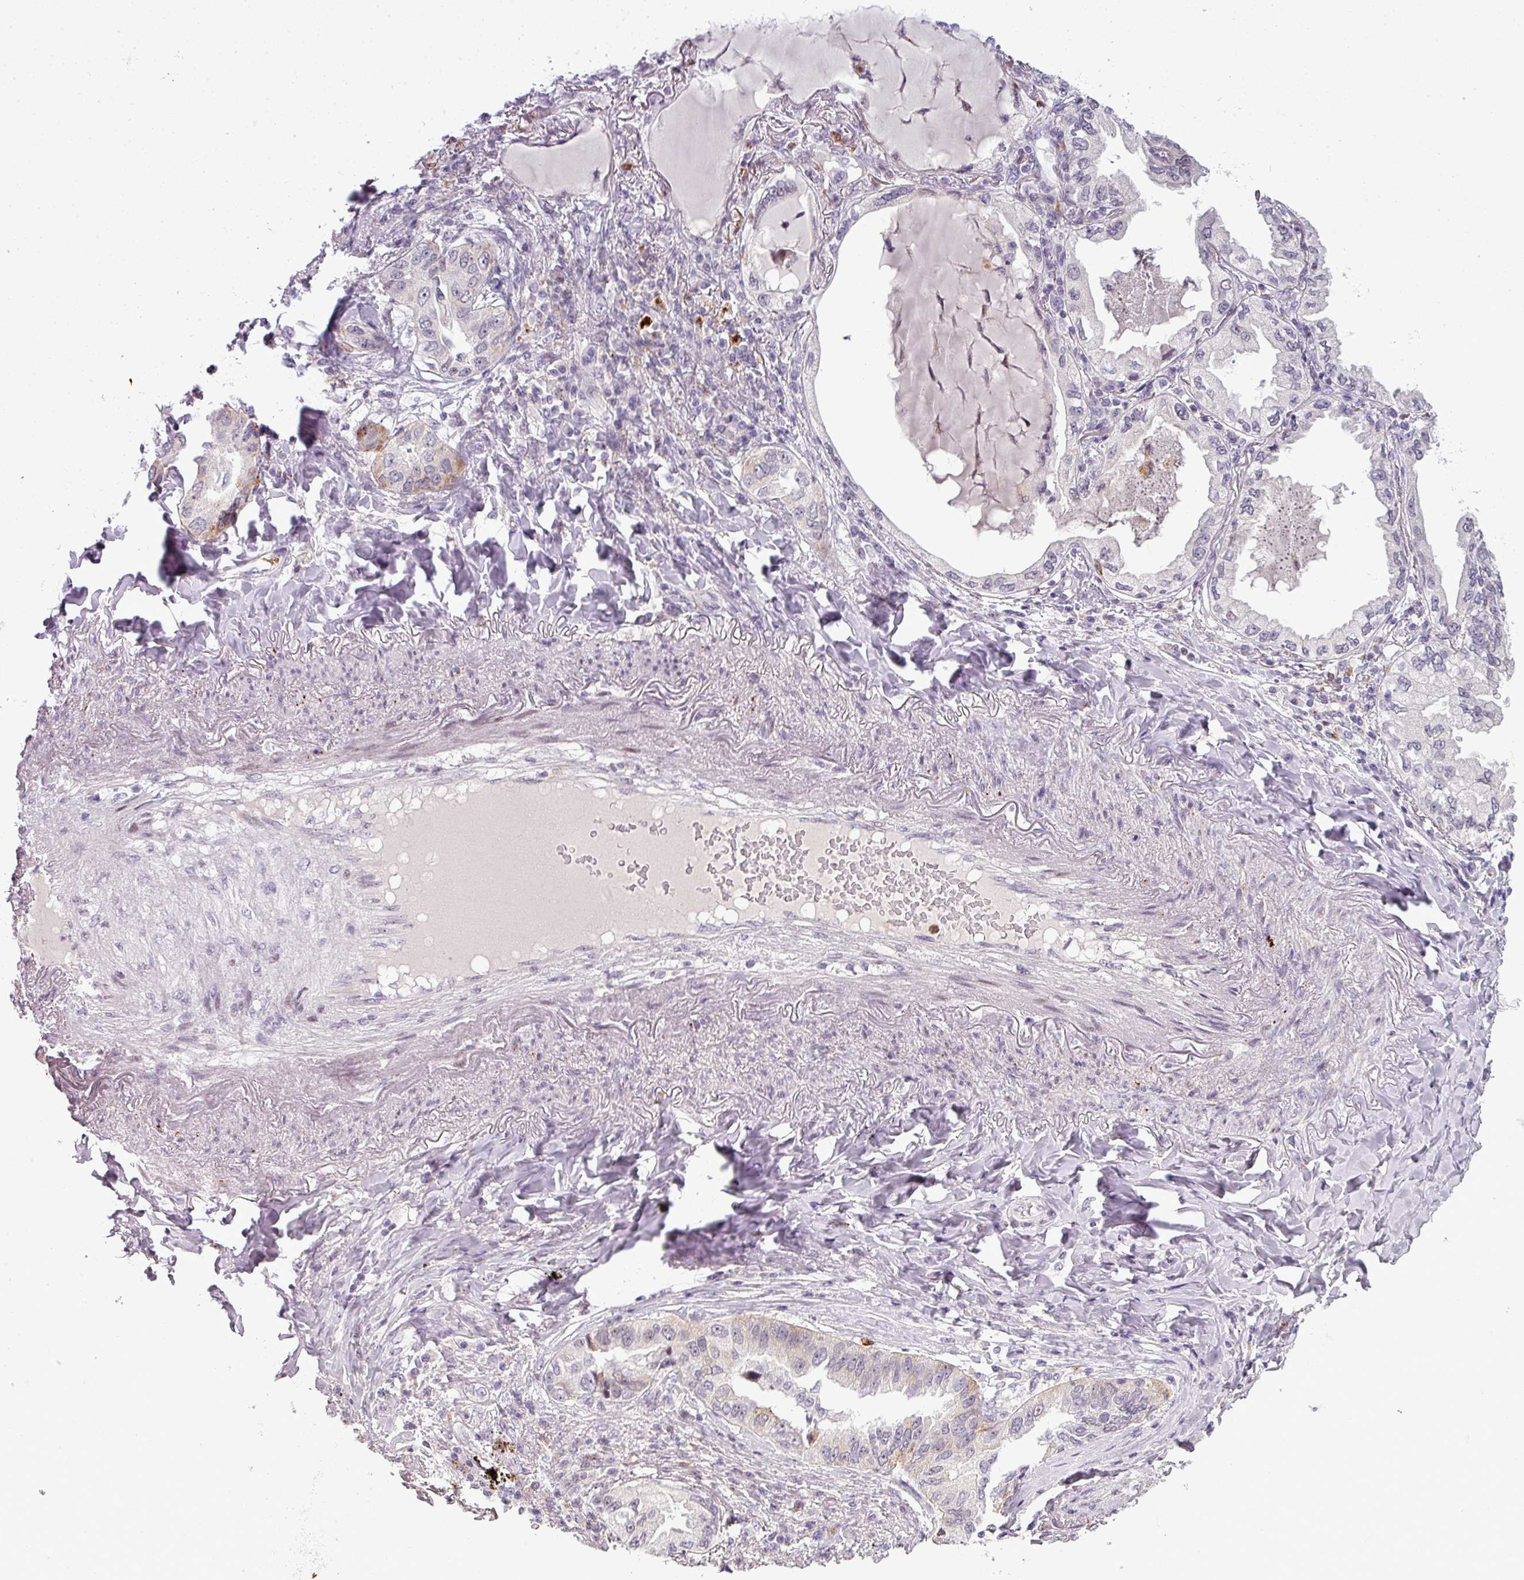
{"staining": {"intensity": "weak", "quantity": "<25%", "location": "cytoplasmic/membranous"}, "tissue": "lung cancer", "cell_type": "Tumor cells", "image_type": "cancer", "snomed": [{"axis": "morphology", "description": "Adenocarcinoma, NOS"}, {"axis": "topography", "description": "Lung"}], "caption": "This is a image of IHC staining of adenocarcinoma (lung), which shows no staining in tumor cells.", "gene": "TMEFF1", "patient": {"sex": "female", "age": 69}}